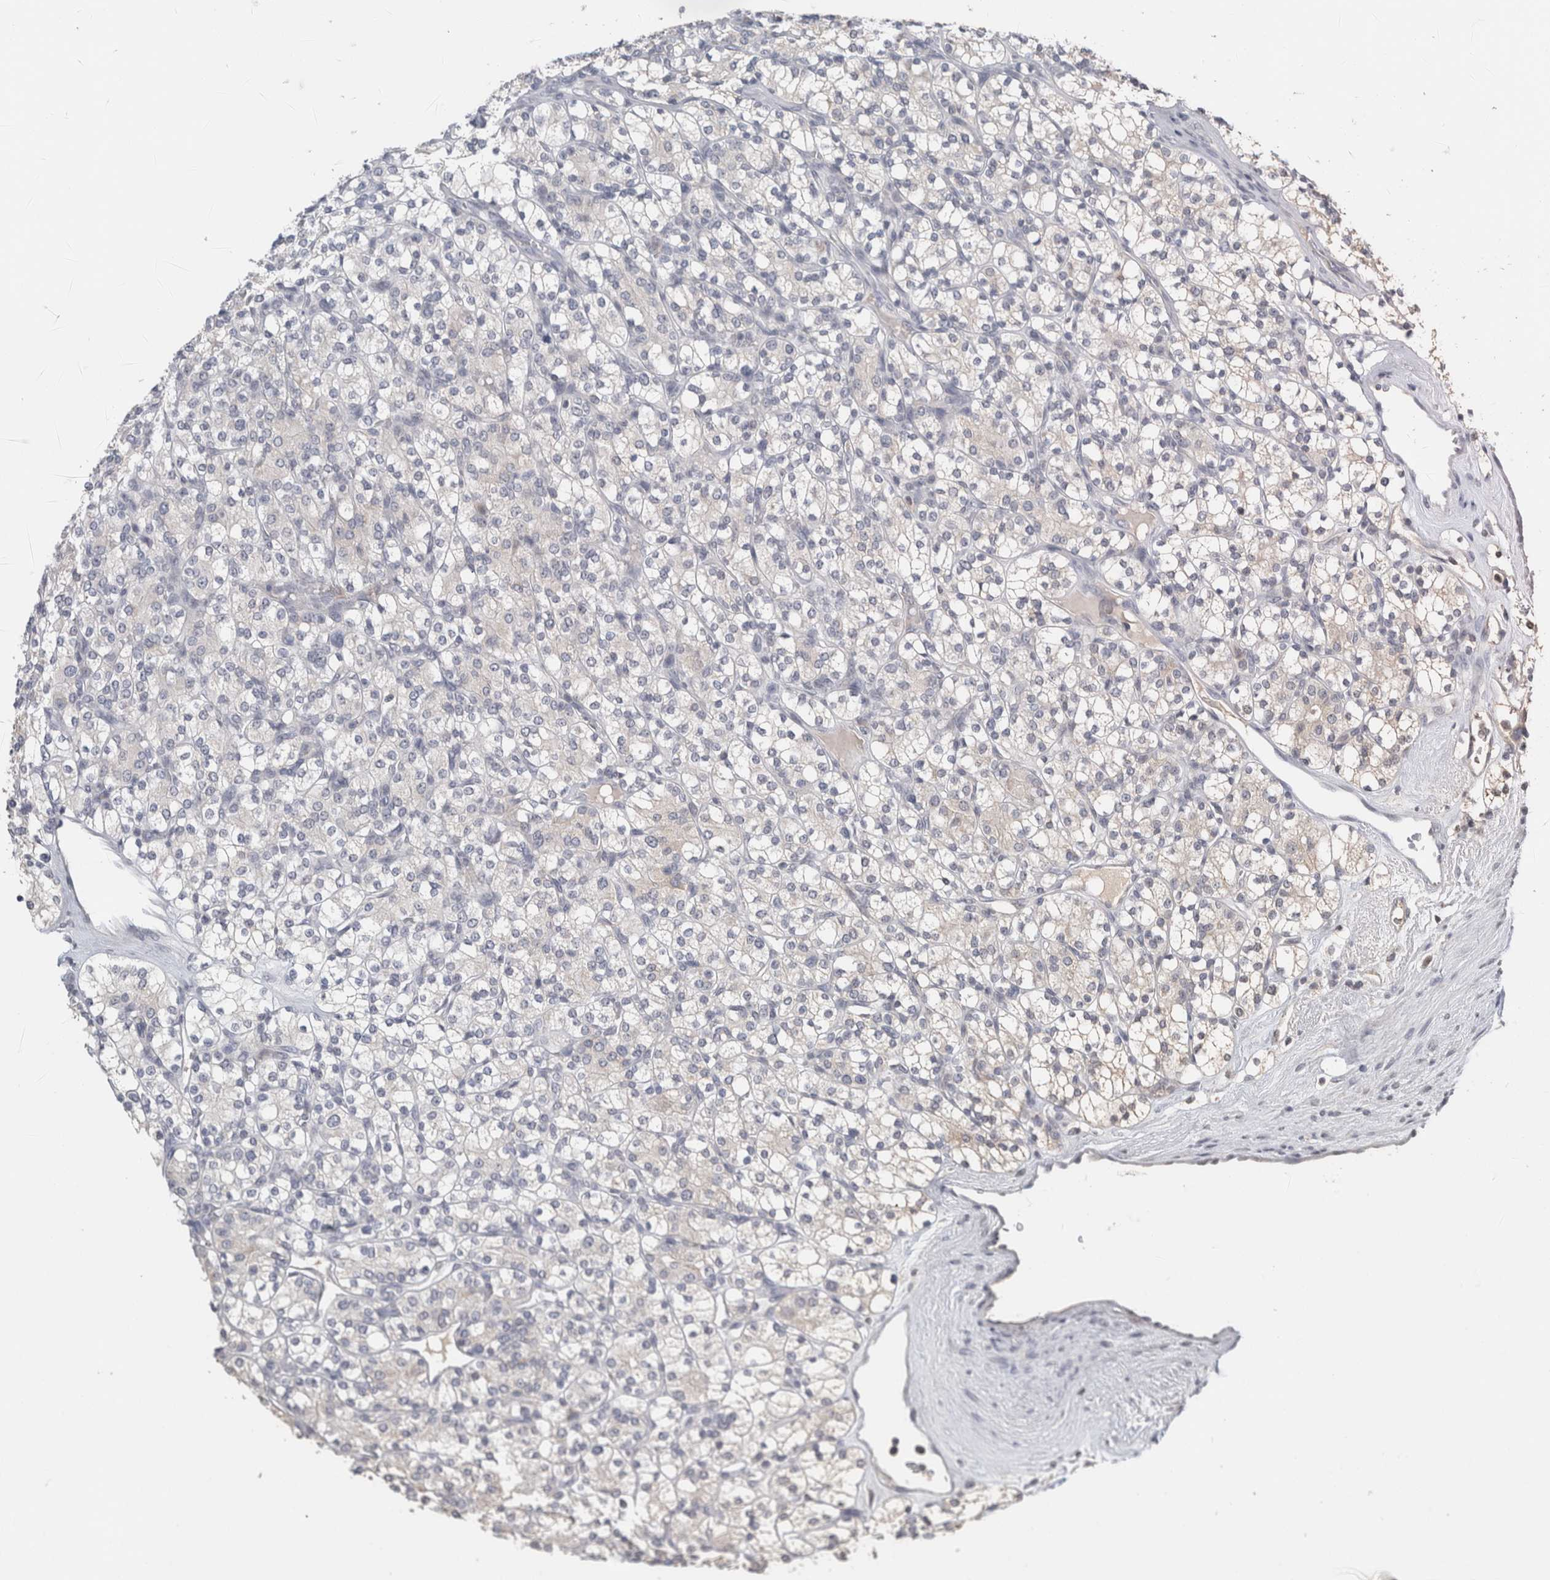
{"staining": {"intensity": "negative", "quantity": "none", "location": "none"}, "tissue": "renal cancer", "cell_type": "Tumor cells", "image_type": "cancer", "snomed": [{"axis": "morphology", "description": "Adenocarcinoma, NOS"}, {"axis": "topography", "description": "Kidney"}], "caption": "Micrograph shows no significant protein positivity in tumor cells of adenocarcinoma (renal).", "gene": "CRAT", "patient": {"sex": "male", "age": 77}}